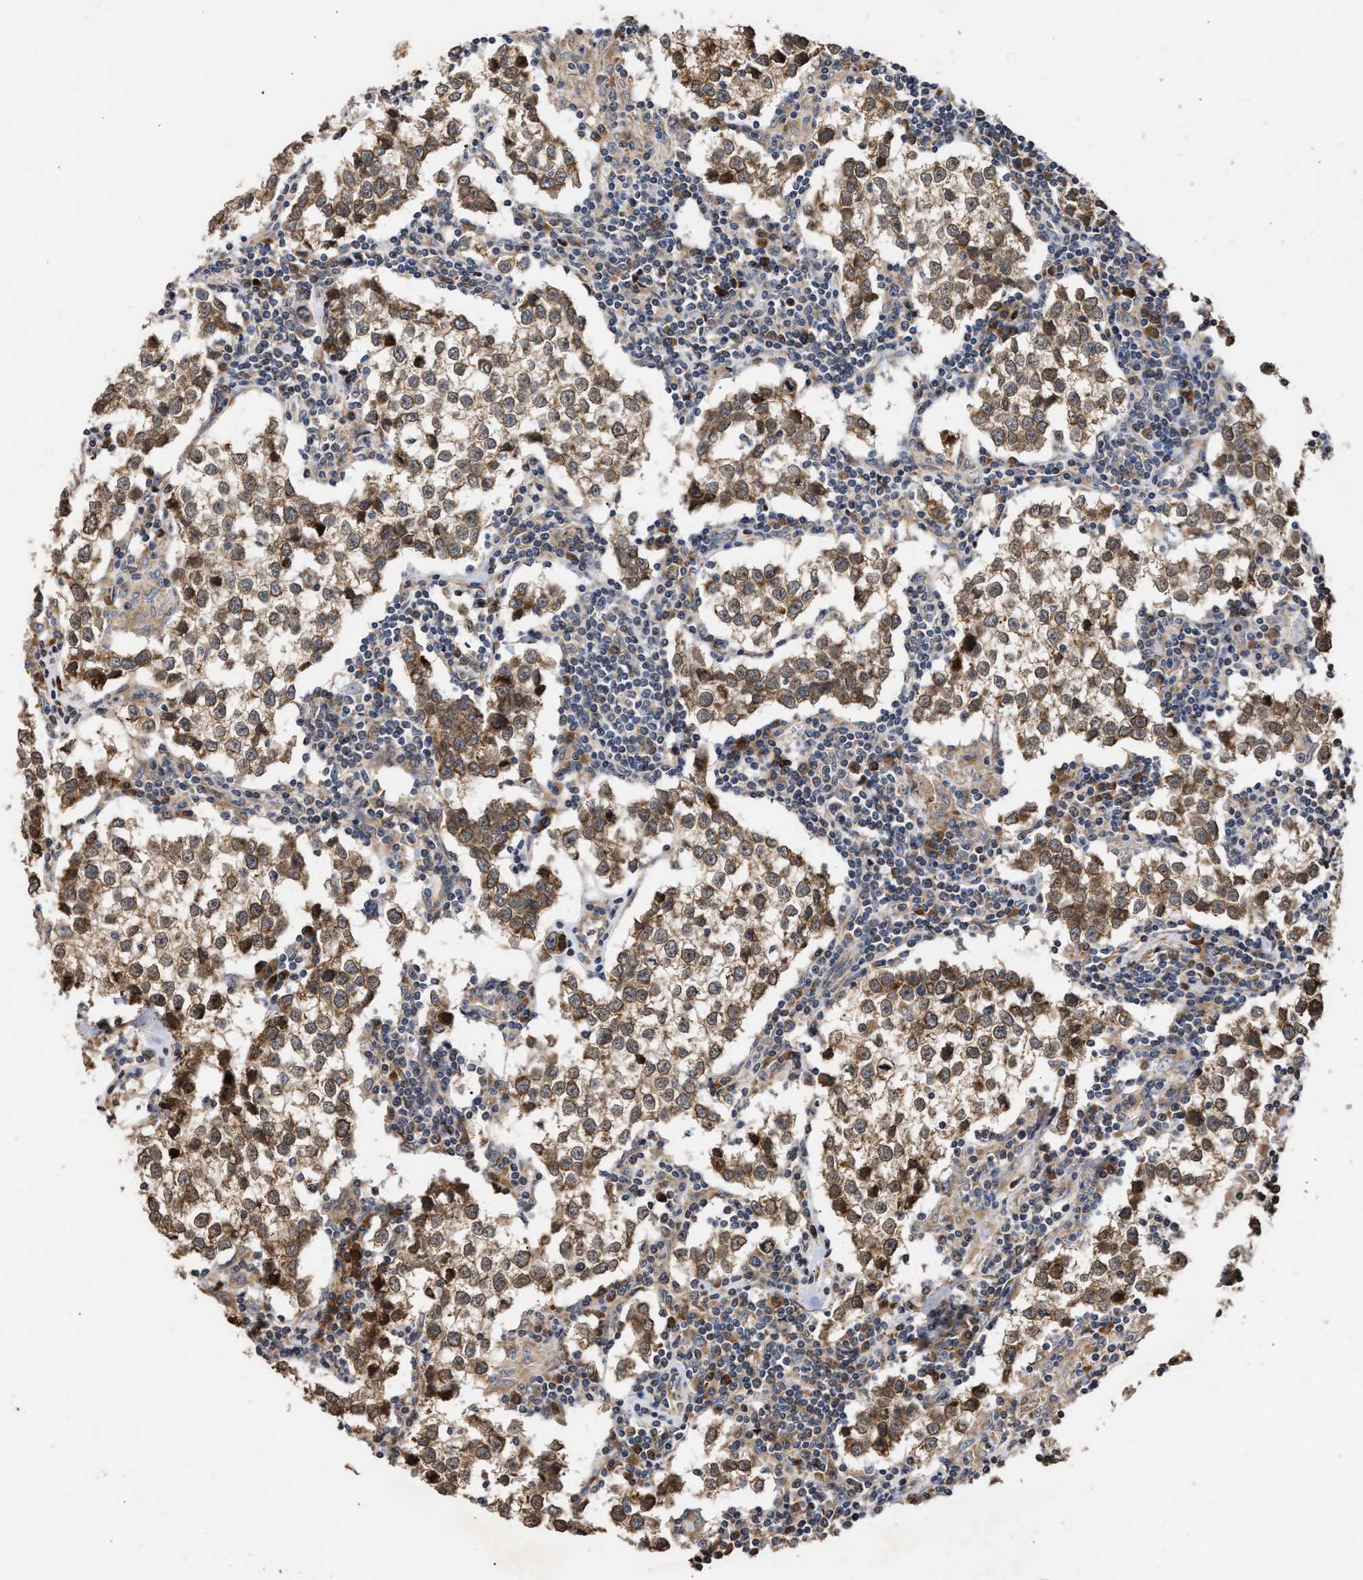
{"staining": {"intensity": "moderate", "quantity": ">75%", "location": "cytoplasmic/membranous"}, "tissue": "testis cancer", "cell_type": "Tumor cells", "image_type": "cancer", "snomed": [{"axis": "morphology", "description": "Seminoma, NOS"}, {"axis": "morphology", "description": "Carcinoma, Embryonal, NOS"}, {"axis": "topography", "description": "Testis"}], "caption": "The histopathology image exhibits a brown stain indicating the presence of a protein in the cytoplasmic/membranous of tumor cells in embryonal carcinoma (testis).", "gene": "GOSR1", "patient": {"sex": "male", "age": 36}}